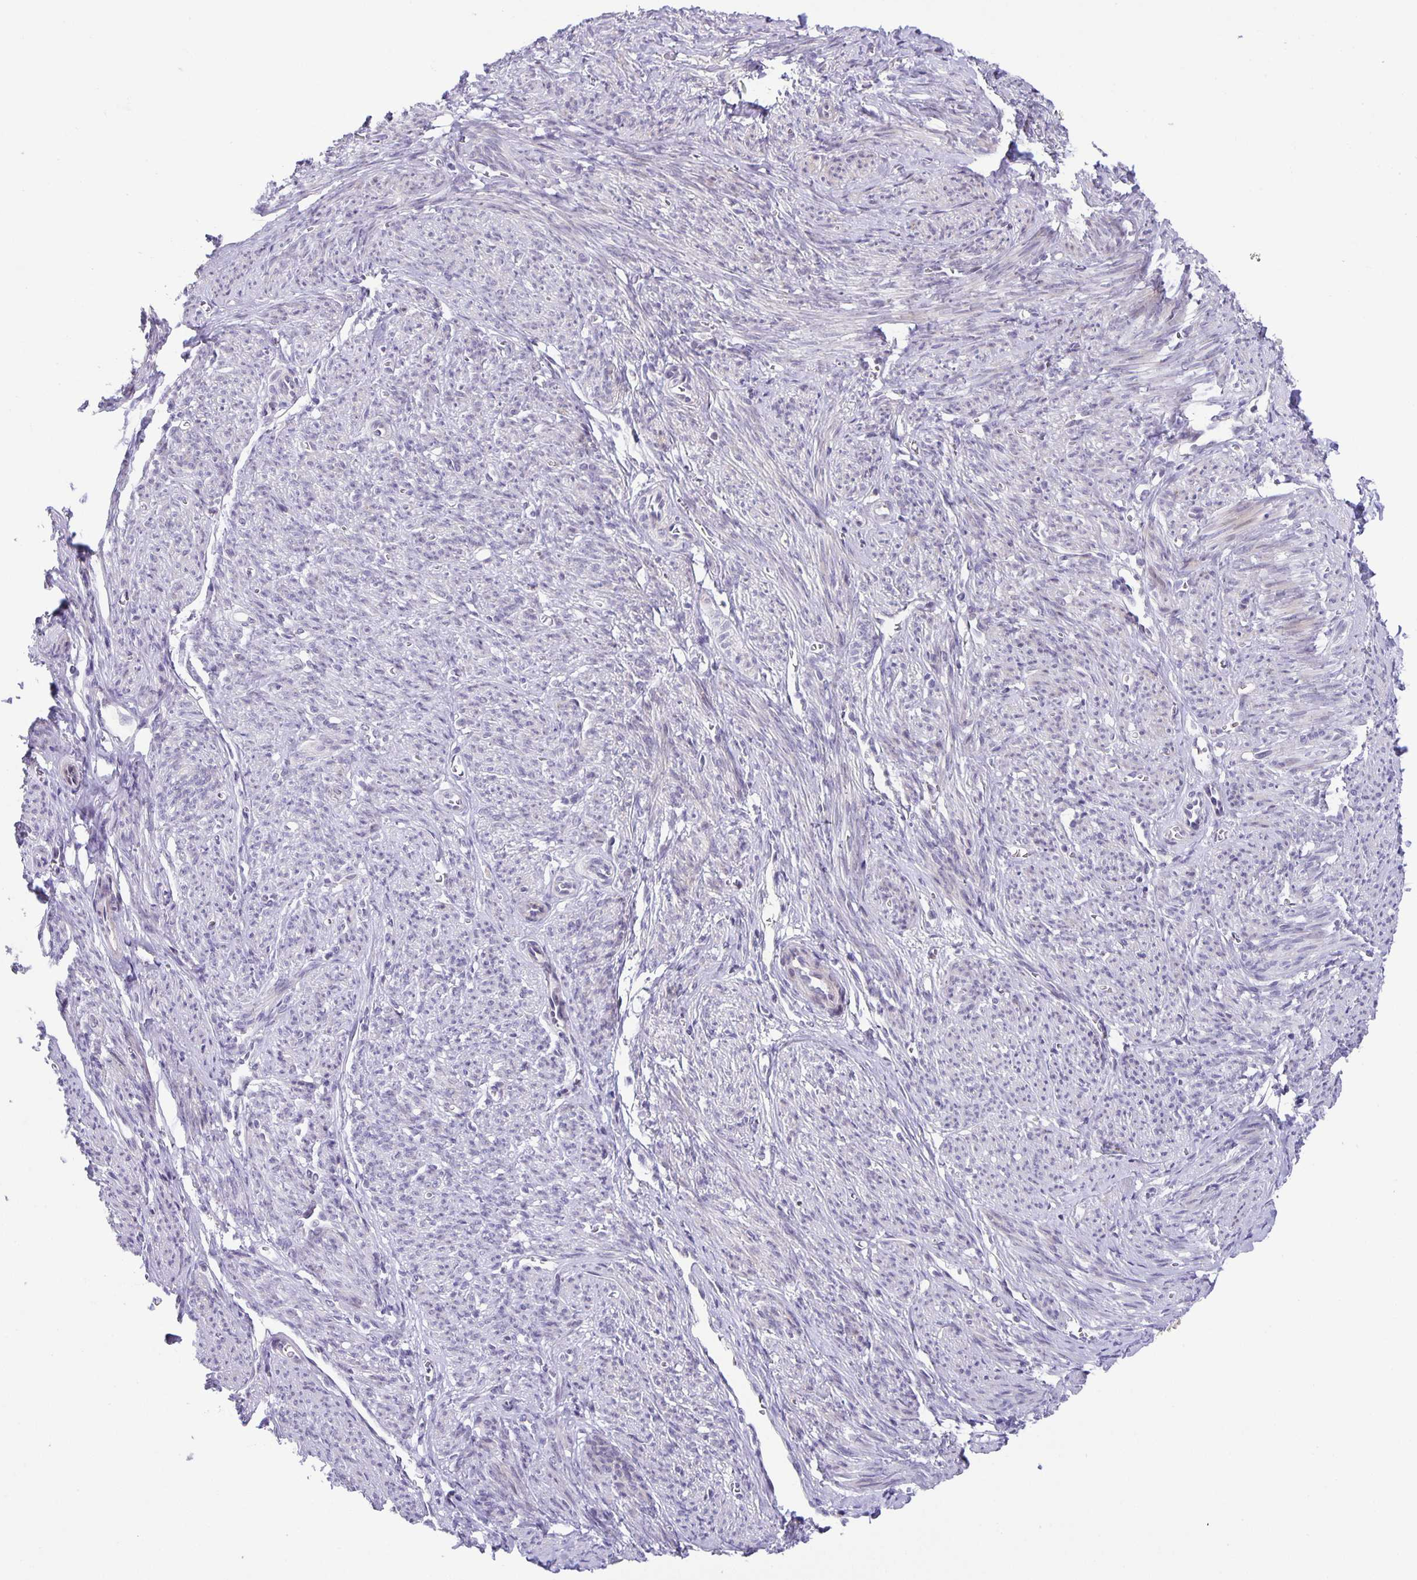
{"staining": {"intensity": "weak", "quantity": "25%-75%", "location": "cytoplasmic/membranous,nuclear"}, "tissue": "smooth muscle", "cell_type": "Smooth muscle cells", "image_type": "normal", "snomed": [{"axis": "morphology", "description": "Normal tissue, NOS"}, {"axis": "topography", "description": "Smooth muscle"}], "caption": "Smooth muscle cells demonstrate weak cytoplasmic/membranous,nuclear positivity in approximately 25%-75% of cells in benign smooth muscle.", "gene": "PHRF1", "patient": {"sex": "female", "age": 65}}